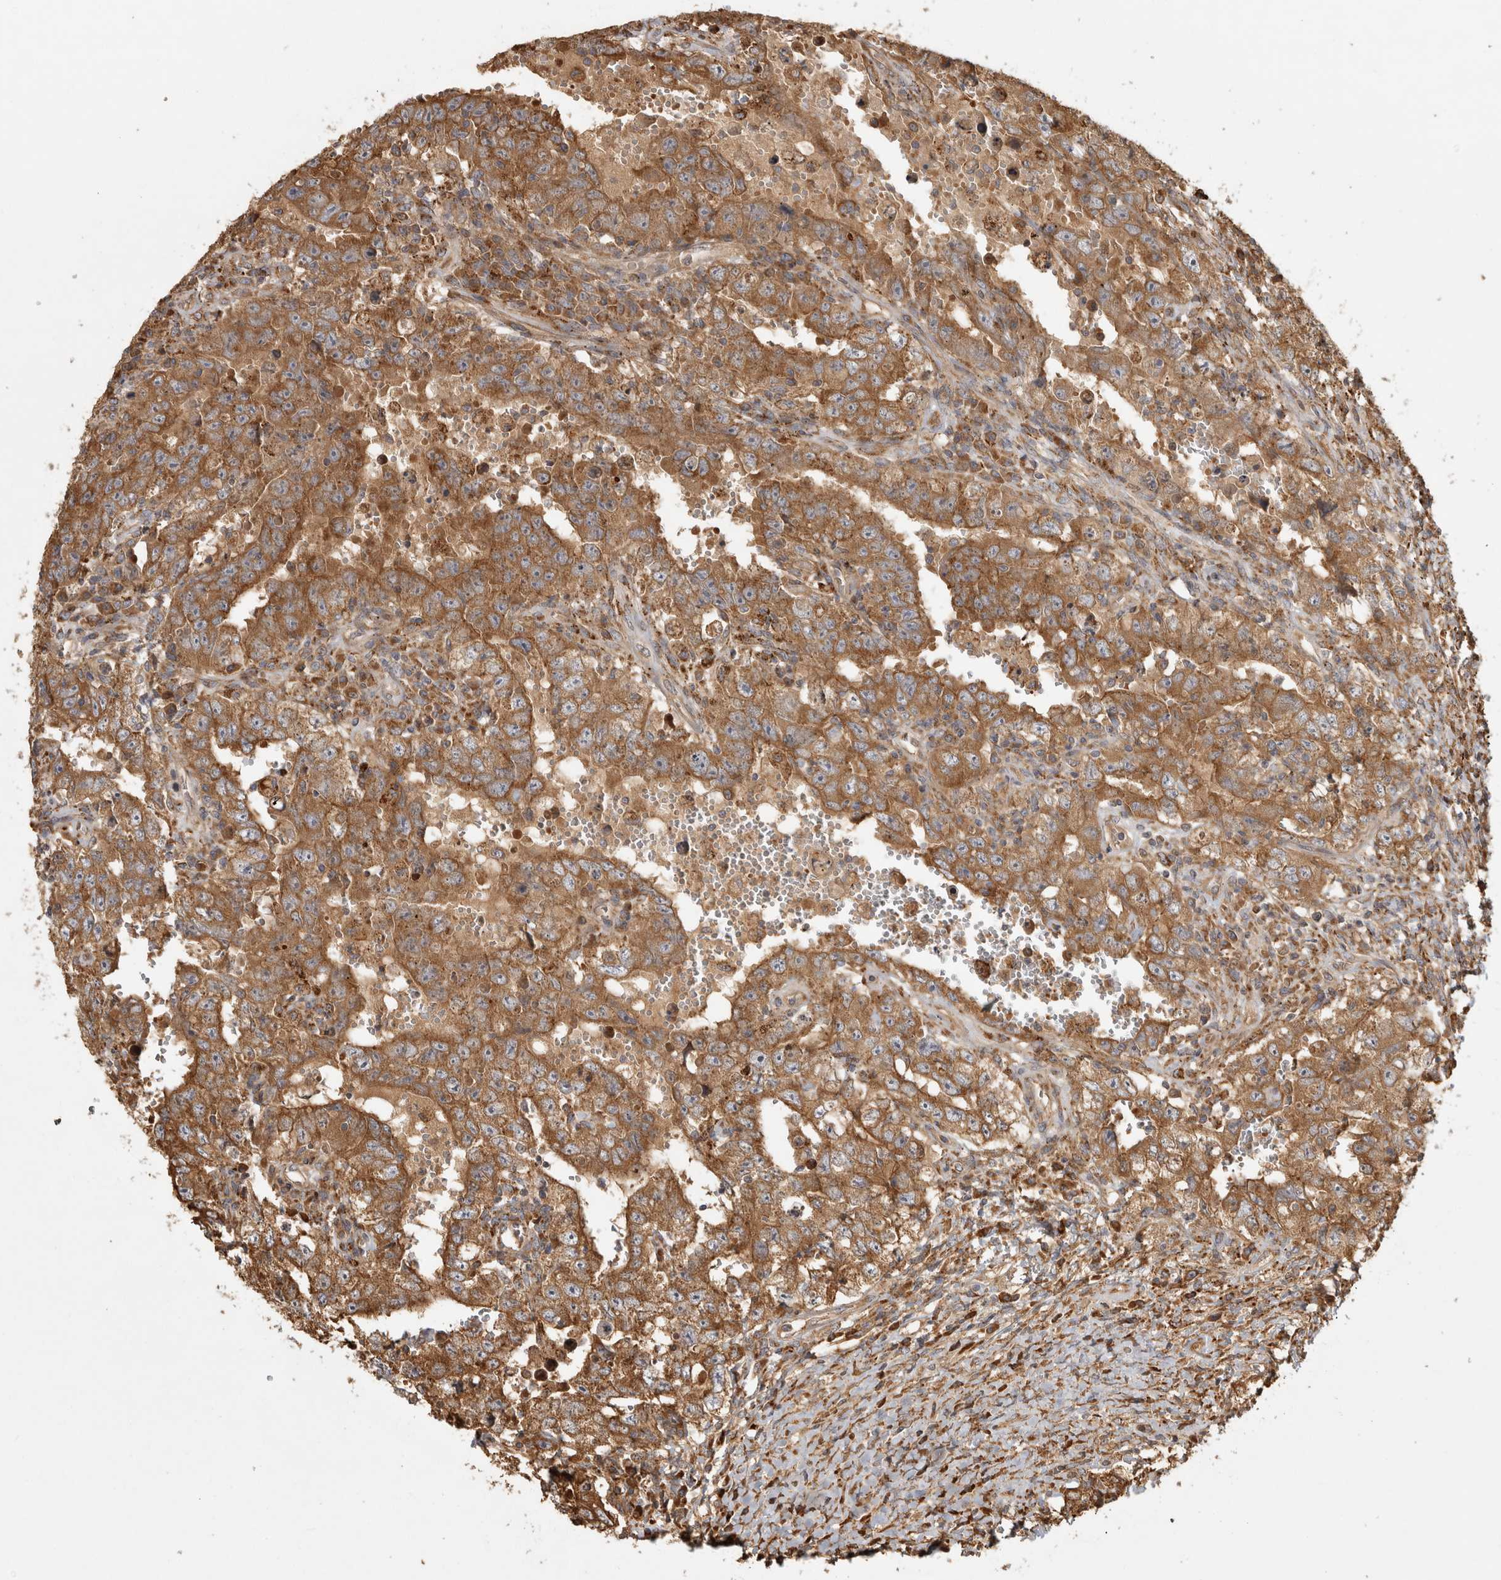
{"staining": {"intensity": "moderate", "quantity": ">75%", "location": "cytoplasmic/membranous"}, "tissue": "testis cancer", "cell_type": "Tumor cells", "image_type": "cancer", "snomed": [{"axis": "morphology", "description": "Carcinoma, Embryonal, NOS"}, {"axis": "topography", "description": "Testis"}], "caption": "A medium amount of moderate cytoplasmic/membranous positivity is present in approximately >75% of tumor cells in testis cancer tissue.", "gene": "CAMSAP2", "patient": {"sex": "male", "age": 26}}